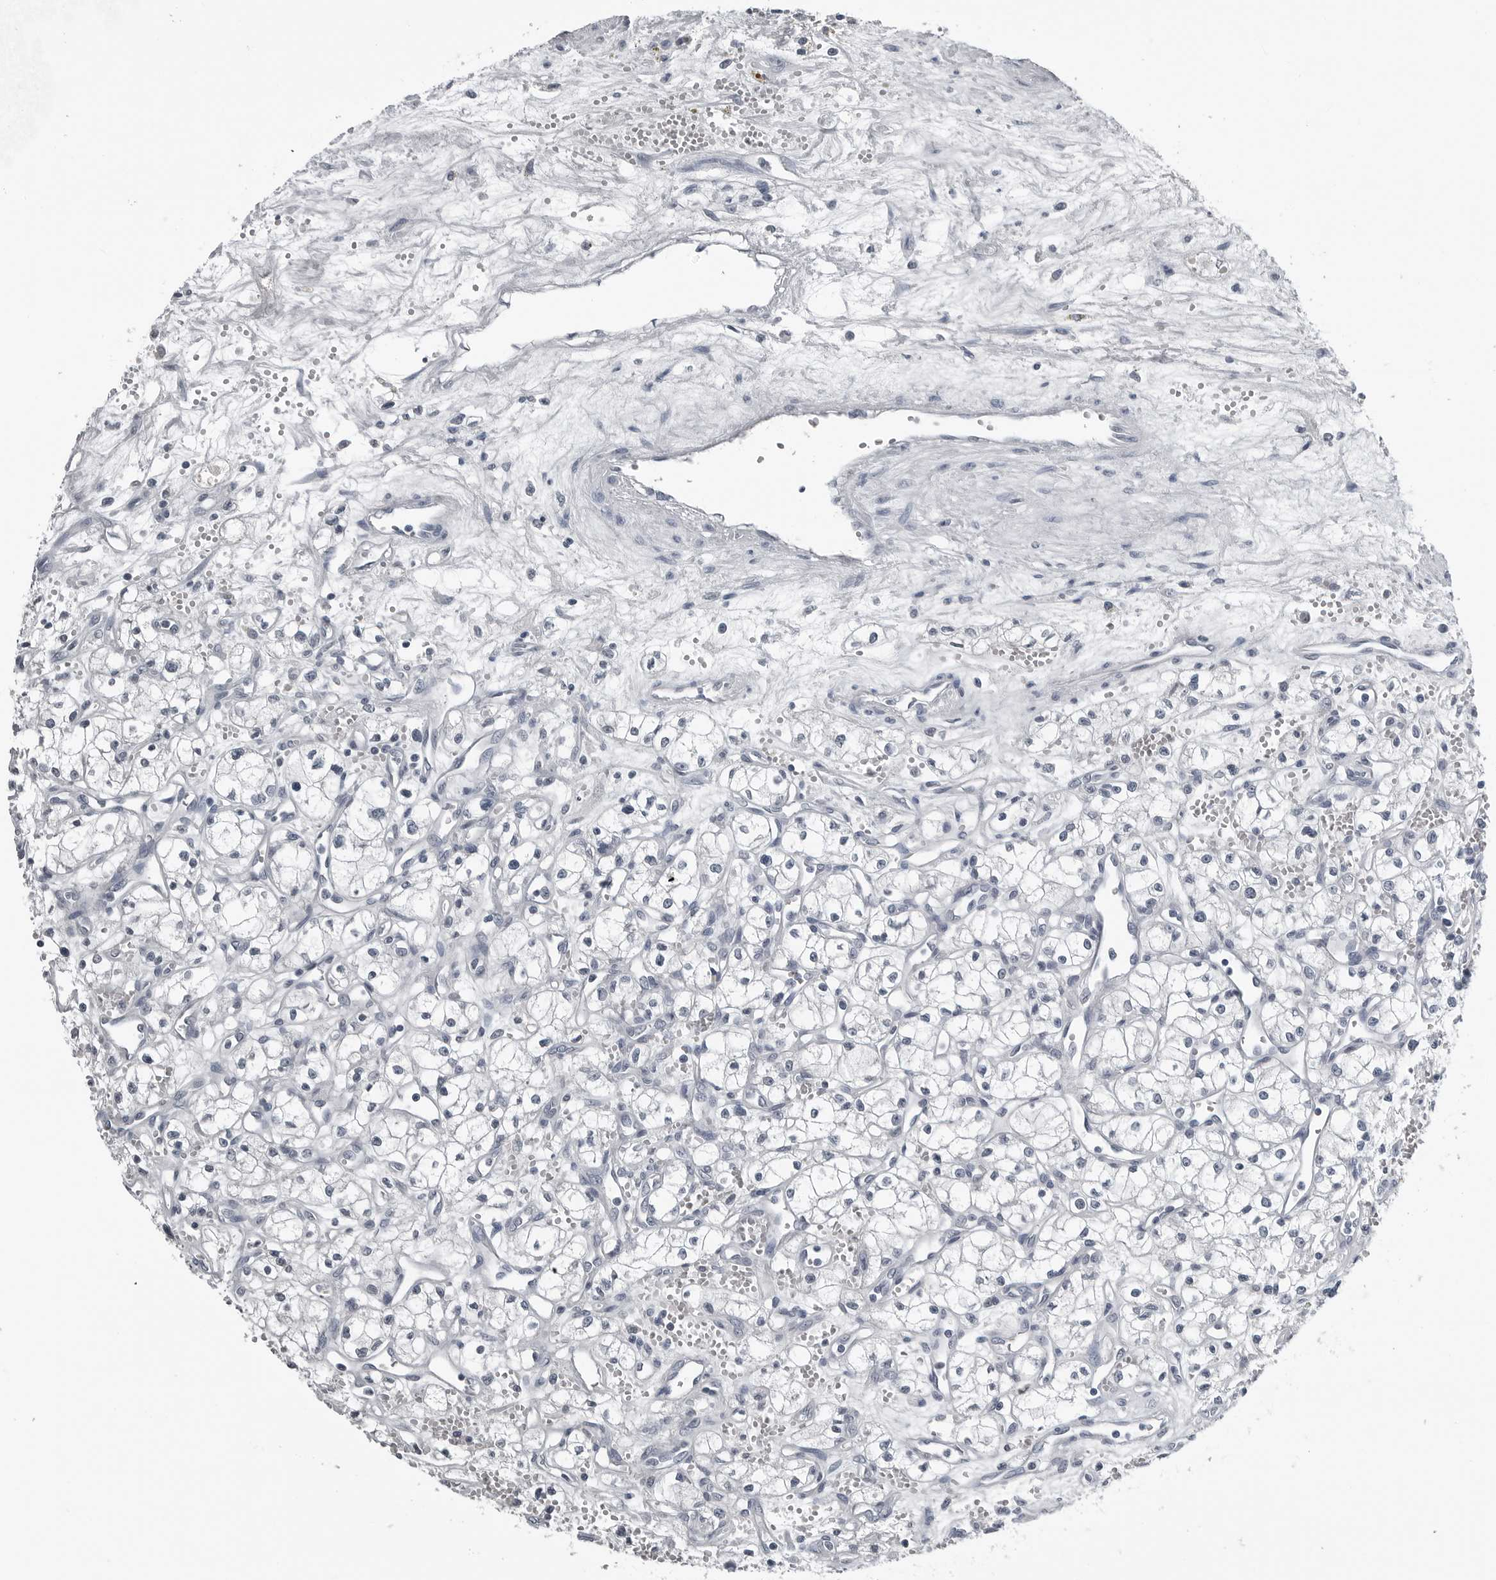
{"staining": {"intensity": "negative", "quantity": "none", "location": "none"}, "tissue": "renal cancer", "cell_type": "Tumor cells", "image_type": "cancer", "snomed": [{"axis": "morphology", "description": "Adenocarcinoma, NOS"}, {"axis": "topography", "description": "Kidney"}], "caption": "Micrograph shows no protein positivity in tumor cells of renal adenocarcinoma tissue. (DAB (3,3'-diaminobenzidine) immunohistochemistry with hematoxylin counter stain).", "gene": "SPINK1", "patient": {"sex": "male", "age": 59}}